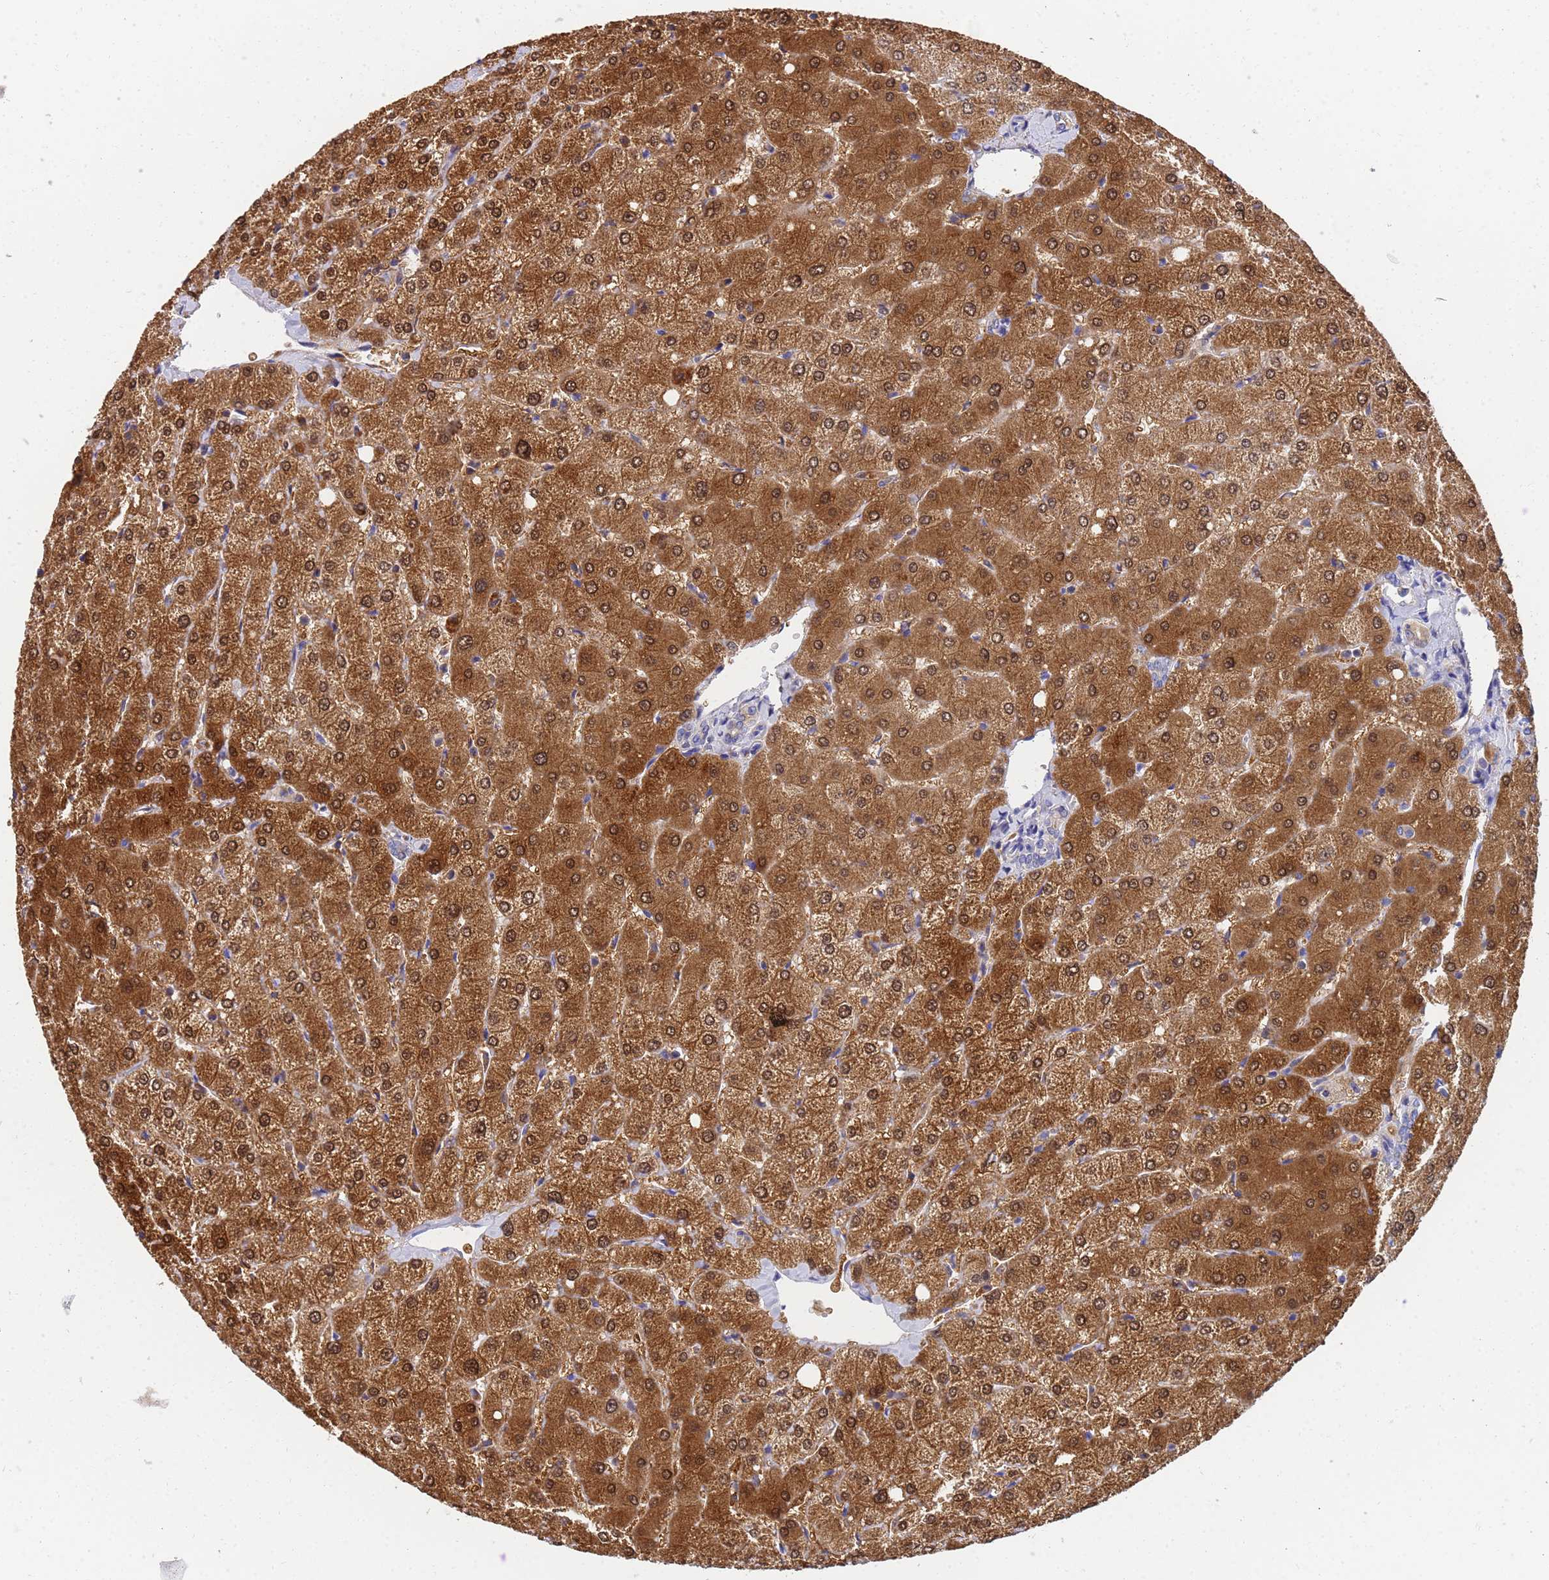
{"staining": {"intensity": "negative", "quantity": "none", "location": "none"}, "tissue": "liver", "cell_type": "Cholangiocytes", "image_type": "normal", "snomed": [{"axis": "morphology", "description": "Normal tissue, NOS"}, {"axis": "topography", "description": "Liver"}], "caption": "Cholangiocytes show no significant protein expression in normal liver. (Stains: DAB (3,3'-diaminobenzidine) immunohistochemistry with hematoxylin counter stain, Microscopy: brightfield microscopy at high magnification).", "gene": "GCHFR", "patient": {"sex": "female", "age": 54}}